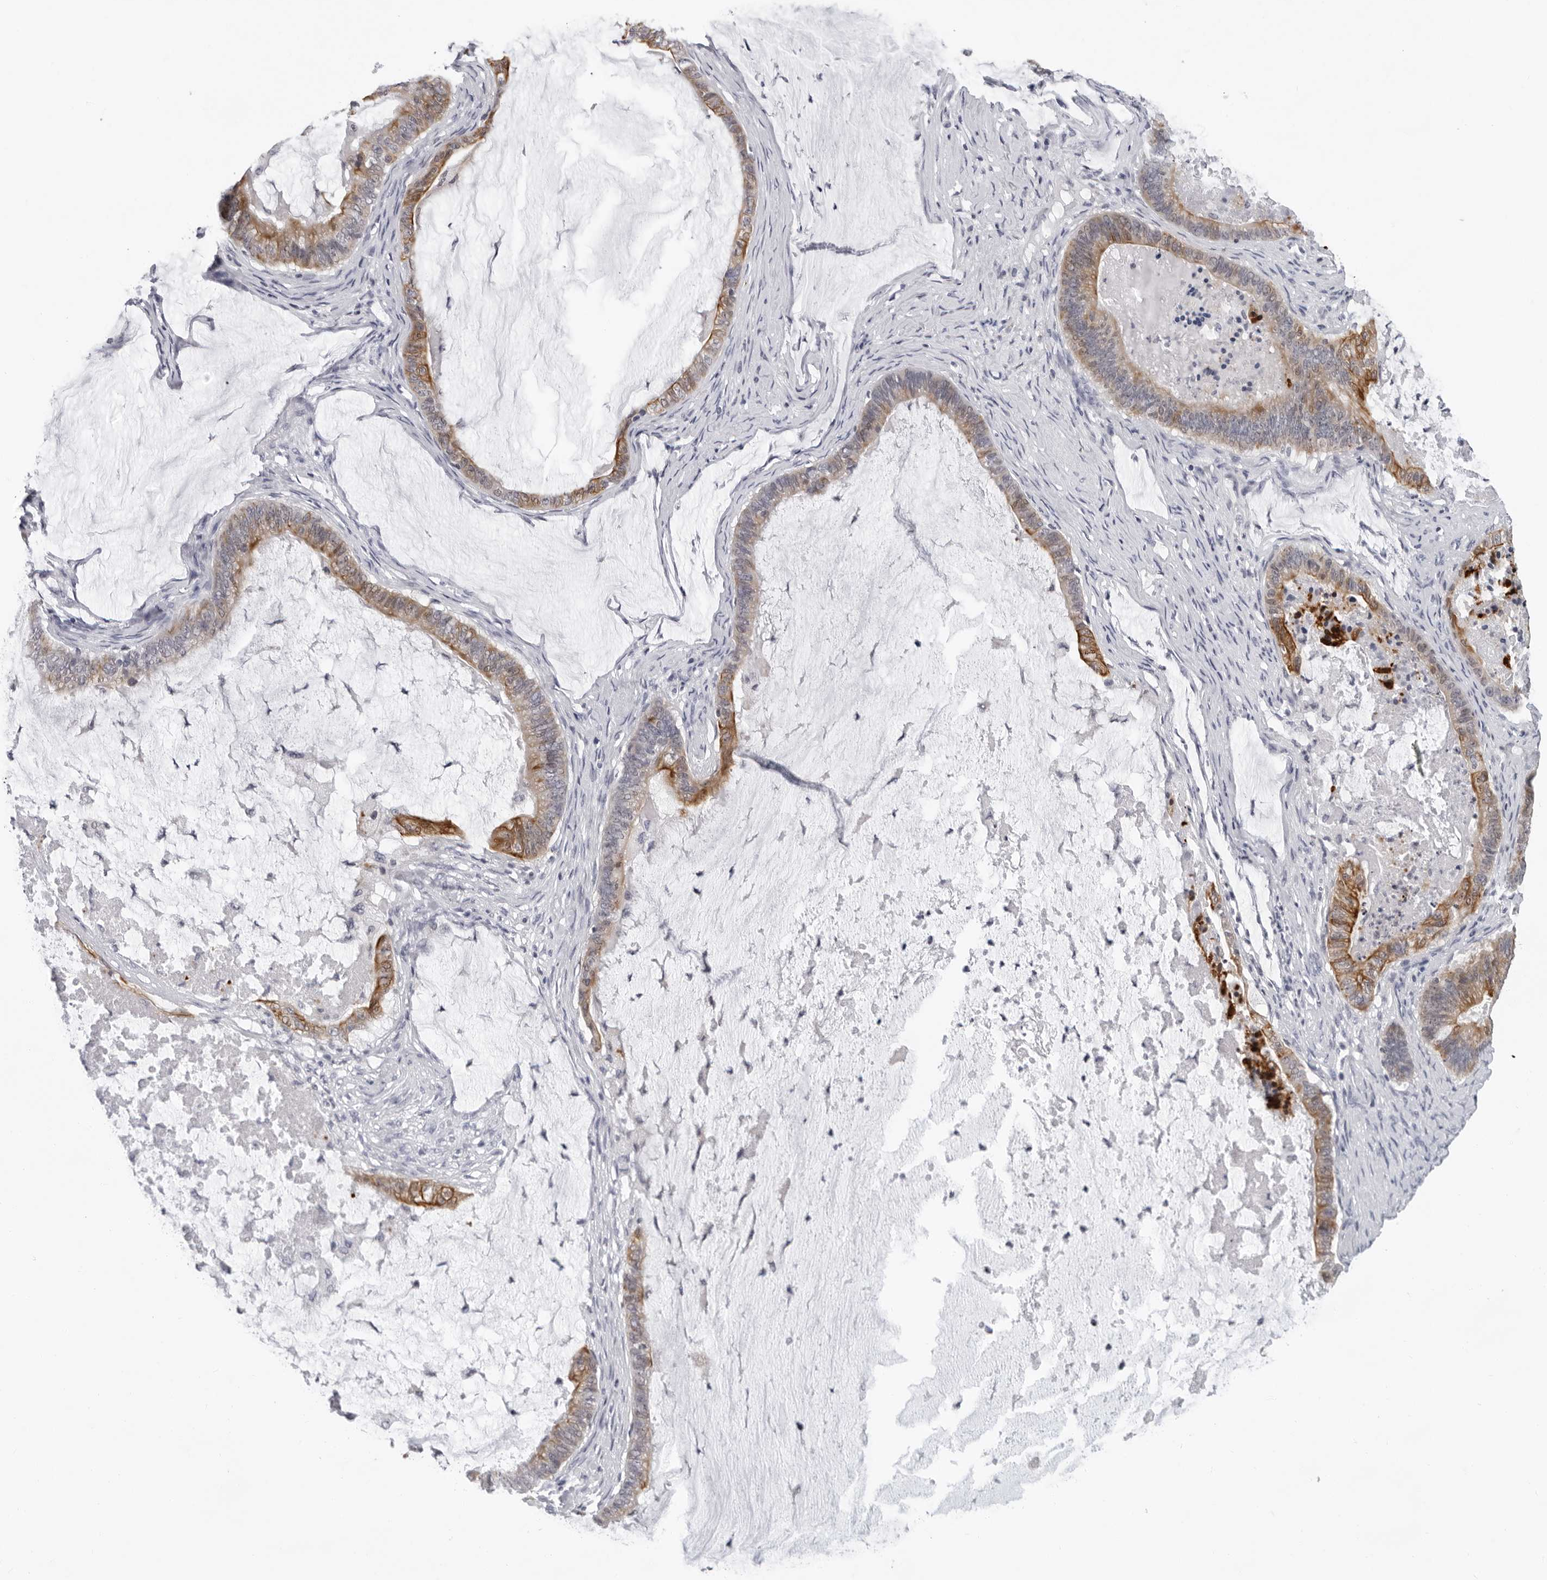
{"staining": {"intensity": "strong", "quantity": "25%-75%", "location": "cytoplasmic/membranous"}, "tissue": "ovarian cancer", "cell_type": "Tumor cells", "image_type": "cancer", "snomed": [{"axis": "morphology", "description": "Cystadenocarcinoma, mucinous, NOS"}, {"axis": "topography", "description": "Ovary"}], "caption": "A high-resolution micrograph shows immunohistochemistry staining of ovarian cancer, which exhibits strong cytoplasmic/membranous staining in about 25%-75% of tumor cells. (DAB (3,3'-diaminobenzidine) IHC, brown staining for protein, blue staining for nuclei).", "gene": "CCDC28B", "patient": {"sex": "female", "age": 61}}